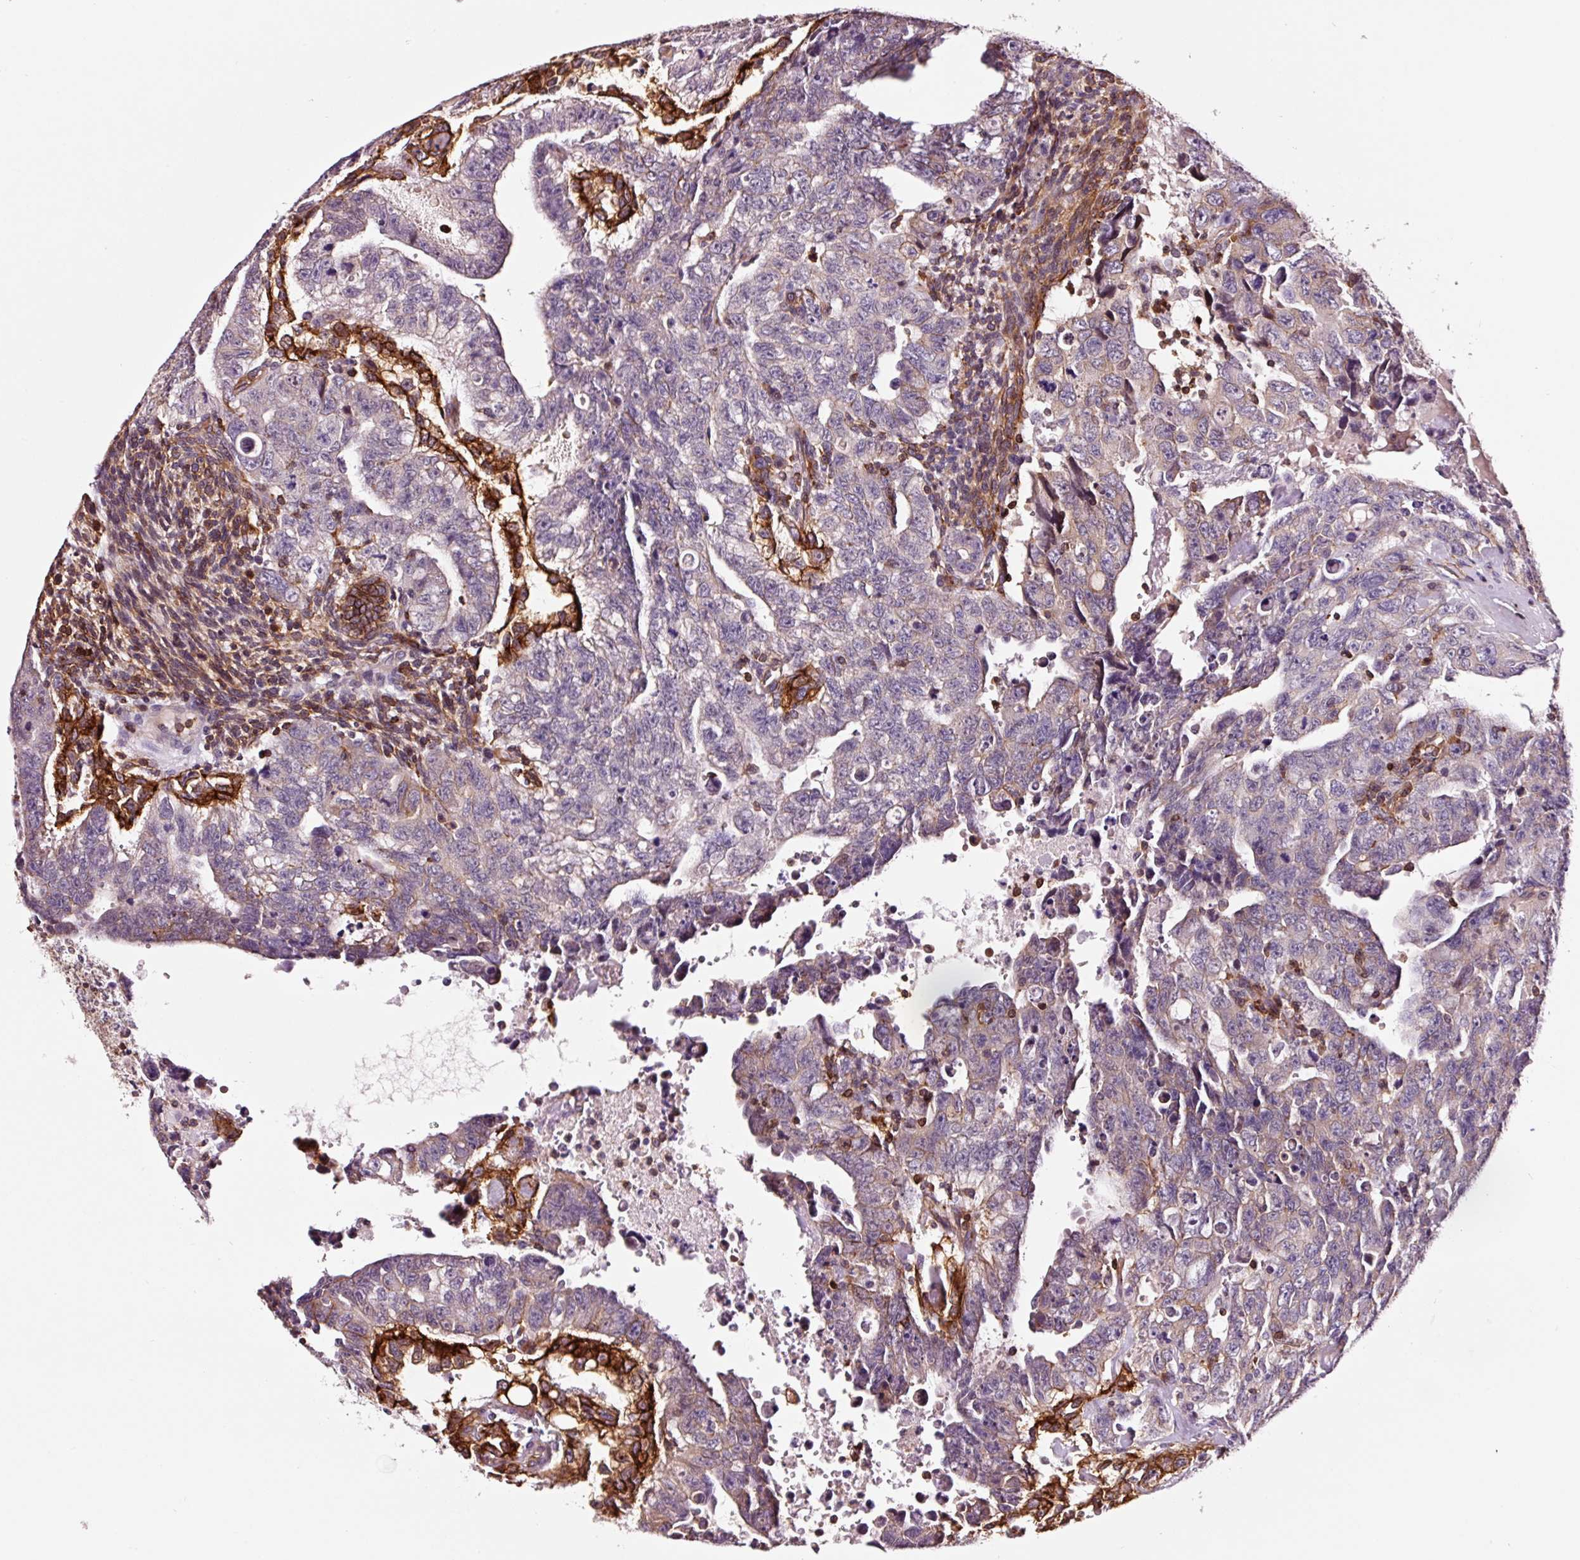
{"staining": {"intensity": "negative", "quantity": "none", "location": "none"}, "tissue": "testis cancer", "cell_type": "Tumor cells", "image_type": "cancer", "snomed": [{"axis": "morphology", "description": "Carcinoma, Embryonal, NOS"}, {"axis": "topography", "description": "Testis"}], "caption": "Immunohistochemistry histopathology image of testis cancer stained for a protein (brown), which demonstrates no staining in tumor cells.", "gene": "ADD3", "patient": {"sex": "male", "age": 24}}